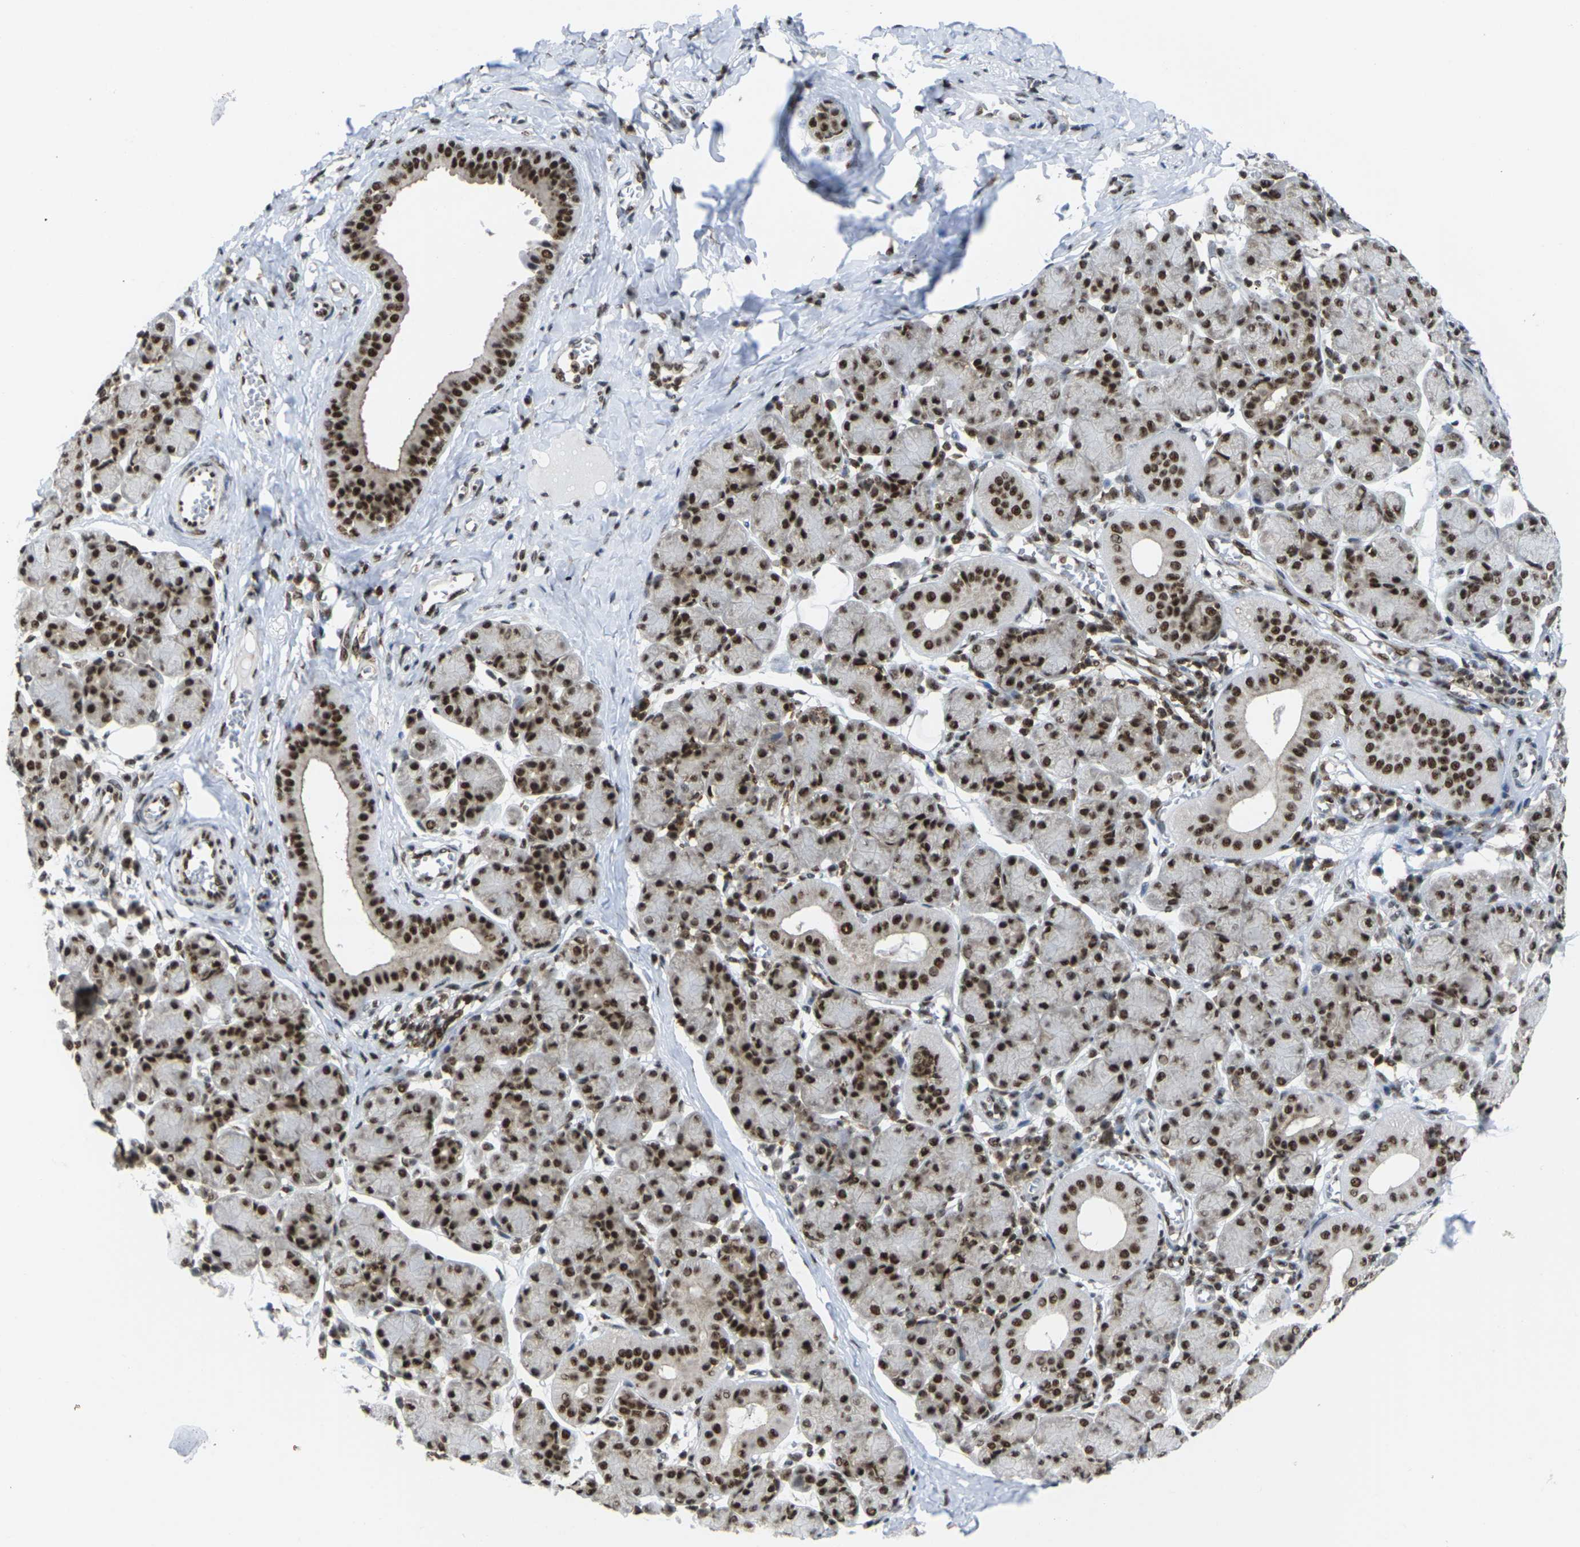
{"staining": {"intensity": "strong", "quantity": ">75%", "location": "nuclear"}, "tissue": "salivary gland", "cell_type": "Glandular cells", "image_type": "normal", "snomed": [{"axis": "morphology", "description": "Normal tissue, NOS"}, {"axis": "morphology", "description": "Inflammation, NOS"}, {"axis": "topography", "description": "Lymph node"}, {"axis": "topography", "description": "Salivary gland"}], "caption": "Salivary gland stained for a protein (brown) displays strong nuclear positive expression in approximately >75% of glandular cells.", "gene": "MAGOH", "patient": {"sex": "male", "age": 3}}